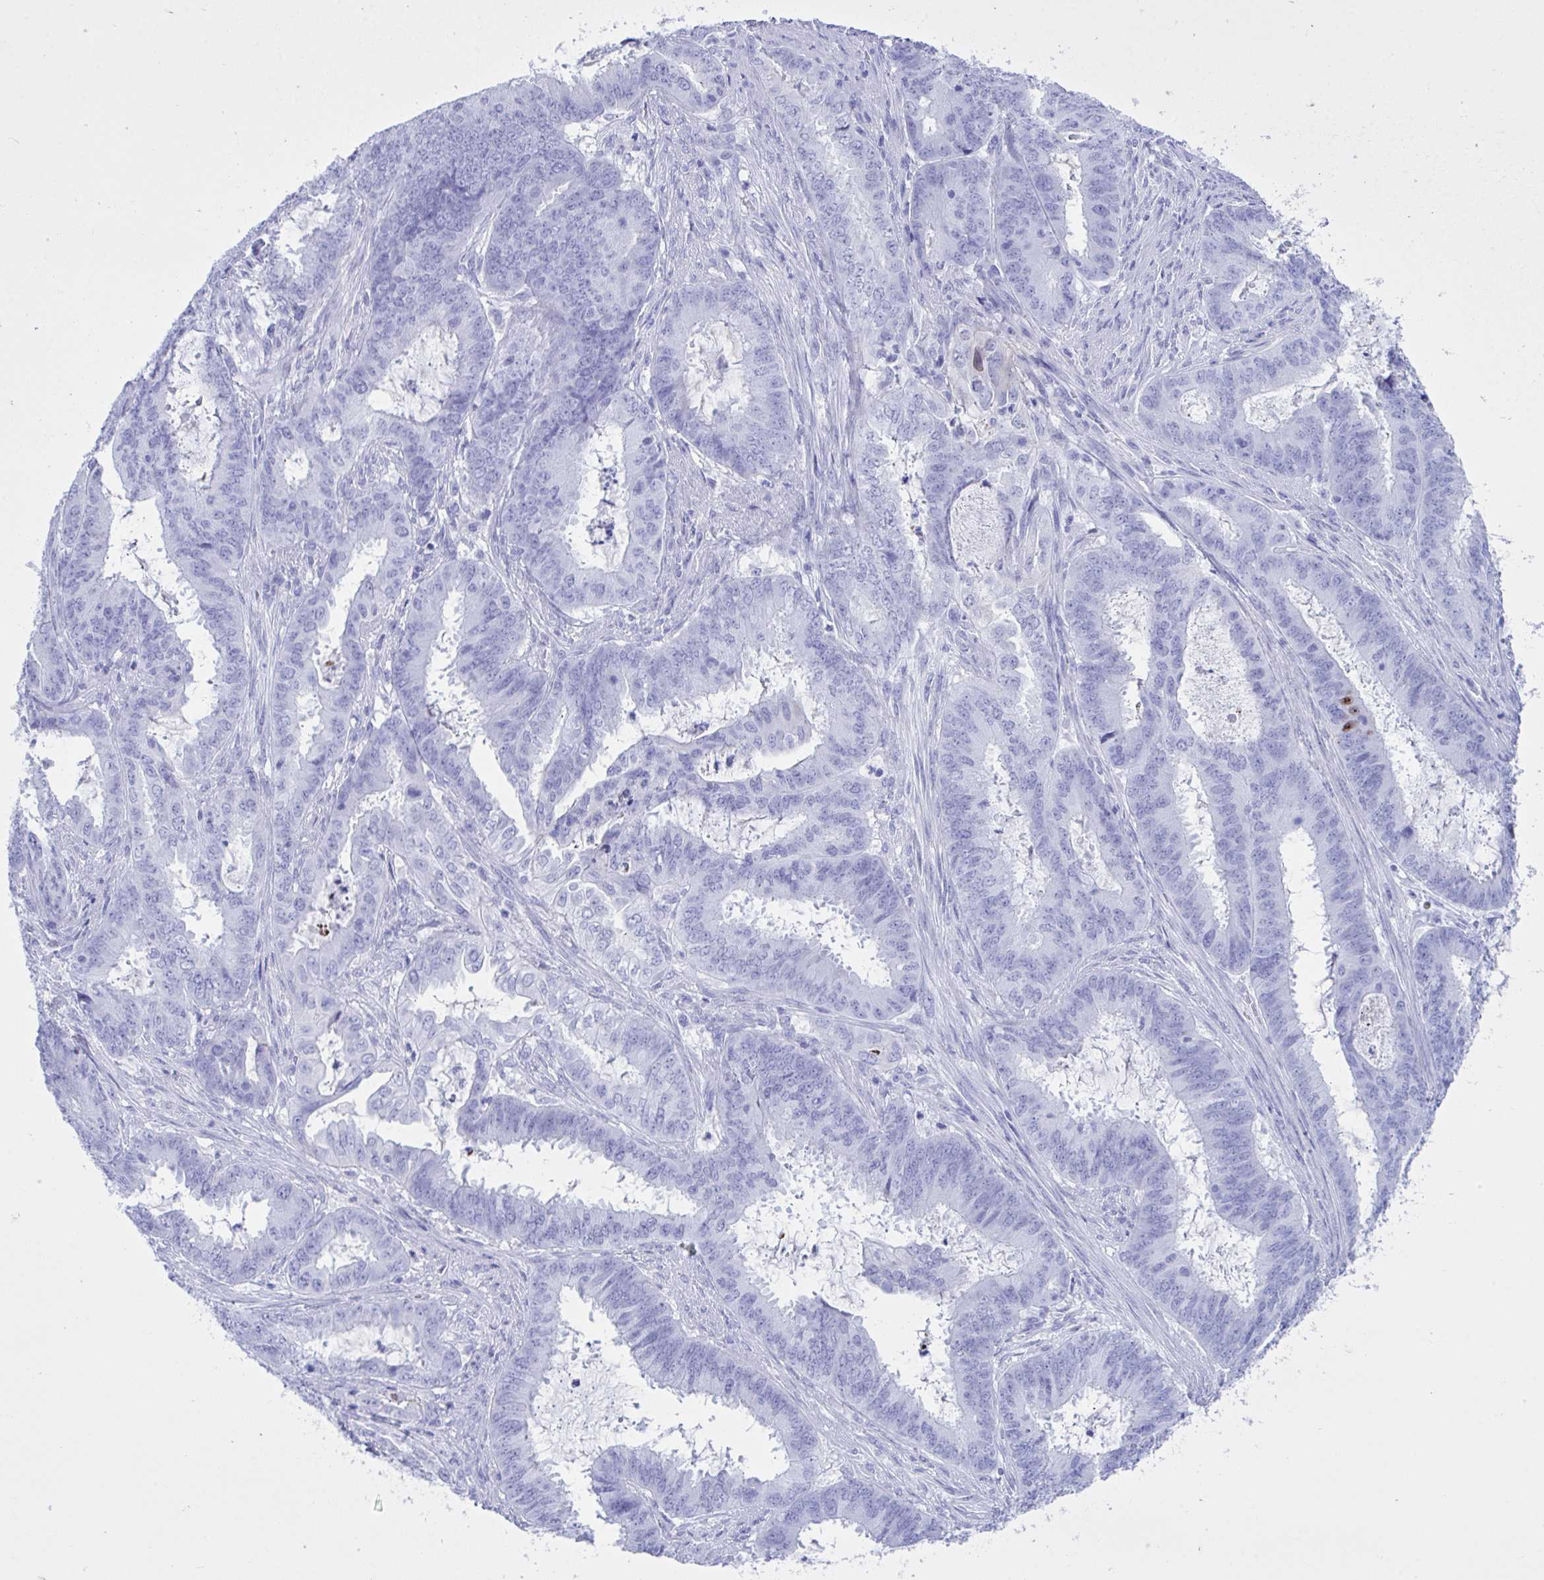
{"staining": {"intensity": "negative", "quantity": "none", "location": "none"}, "tissue": "endometrial cancer", "cell_type": "Tumor cells", "image_type": "cancer", "snomed": [{"axis": "morphology", "description": "Adenocarcinoma, NOS"}, {"axis": "topography", "description": "Endometrium"}], "caption": "Immunohistochemistry image of neoplastic tissue: endometrial cancer (adenocarcinoma) stained with DAB reveals no significant protein expression in tumor cells.", "gene": "BEX5", "patient": {"sex": "female", "age": 51}}